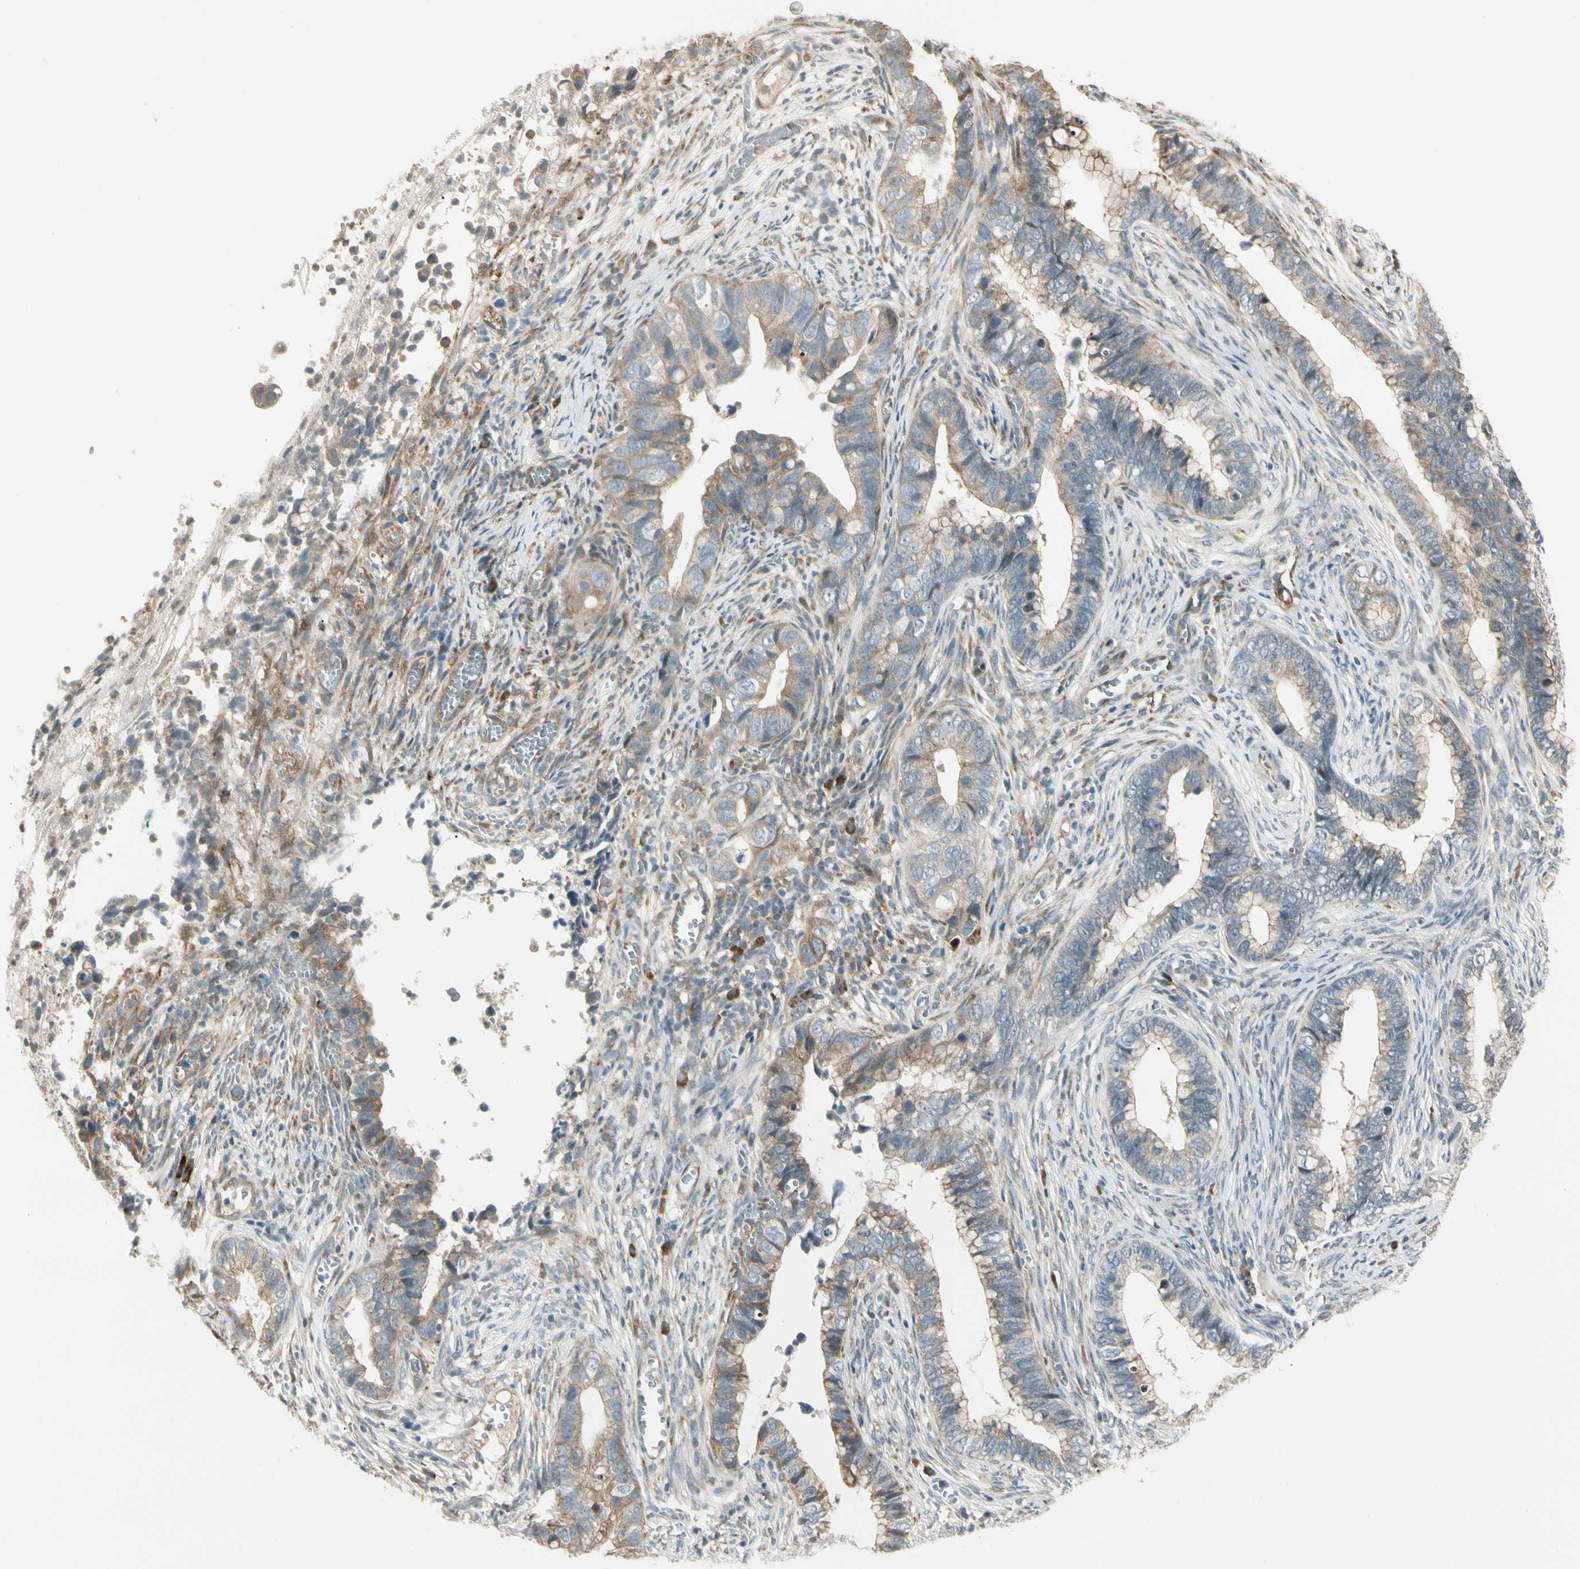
{"staining": {"intensity": "moderate", "quantity": ">75%", "location": "cytoplasmic/membranous"}, "tissue": "cervical cancer", "cell_type": "Tumor cells", "image_type": "cancer", "snomed": [{"axis": "morphology", "description": "Adenocarcinoma, NOS"}, {"axis": "topography", "description": "Cervix"}], "caption": "A photomicrograph of adenocarcinoma (cervical) stained for a protein demonstrates moderate cytoplasmic/membranous brown staining in tumor cells. (DAB = brown stain, brightfield microscopy at high magnification).", "gene": "FNDC3B", "patient": {"sex": "female", "age": 44}}